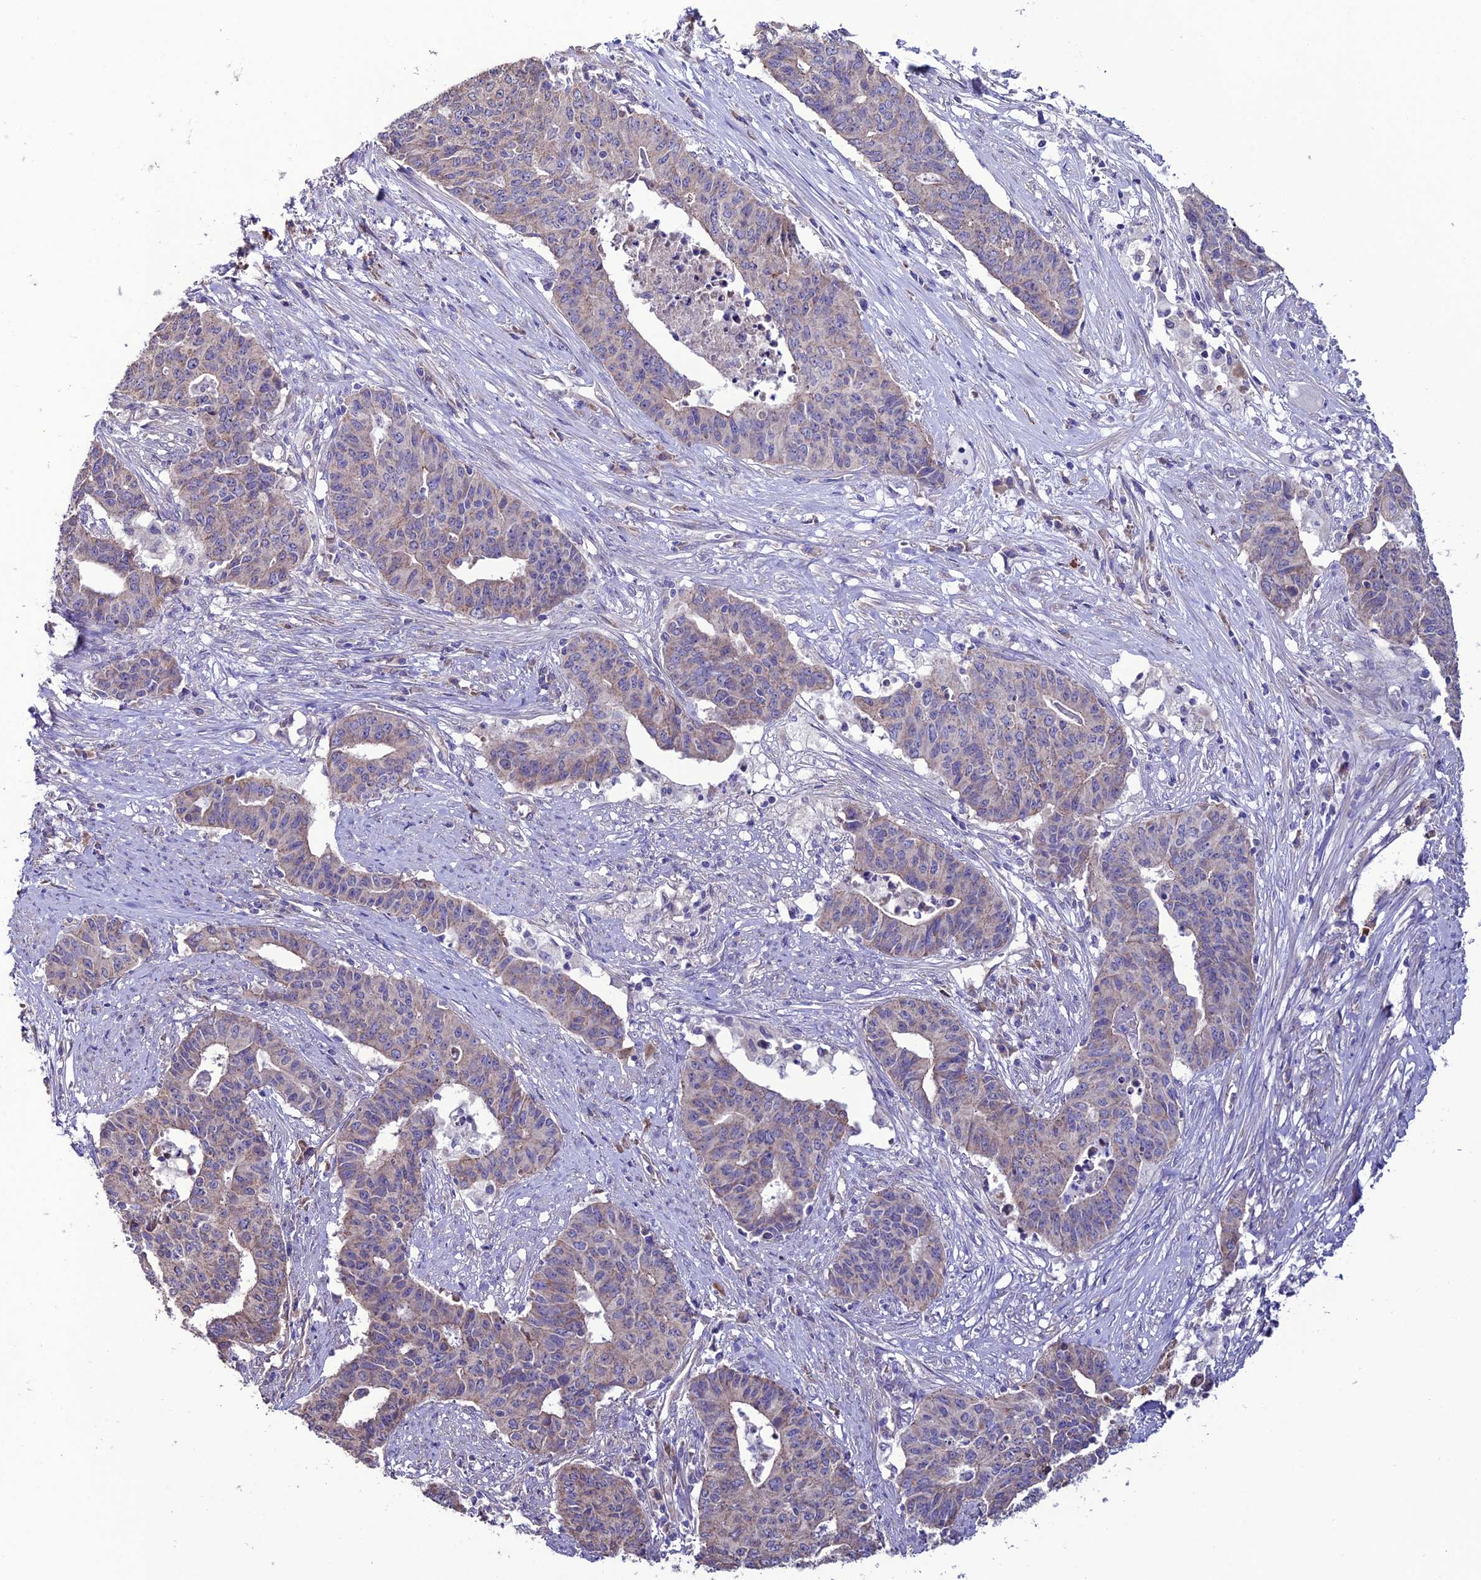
{"staining": {"intensity": "weak", "quantity": "<25%", "location": "cytoplasmic/membranous"}, "tissue": "endometrial cancer", "cell_type": "Tumor cells", "image_type": "cancer", "snomed": [{"axis": "morphology", "description": "Adenocarcinoma, NOS"}, {"axis": "topography", "description": "Endometrium"}], "caption": "Tumor cells are negative for brown protein staining in endometrial cancer (adenocarcinoma).", "gene": "HOGA1", "patient": {"sex": "female", "age": 59}}